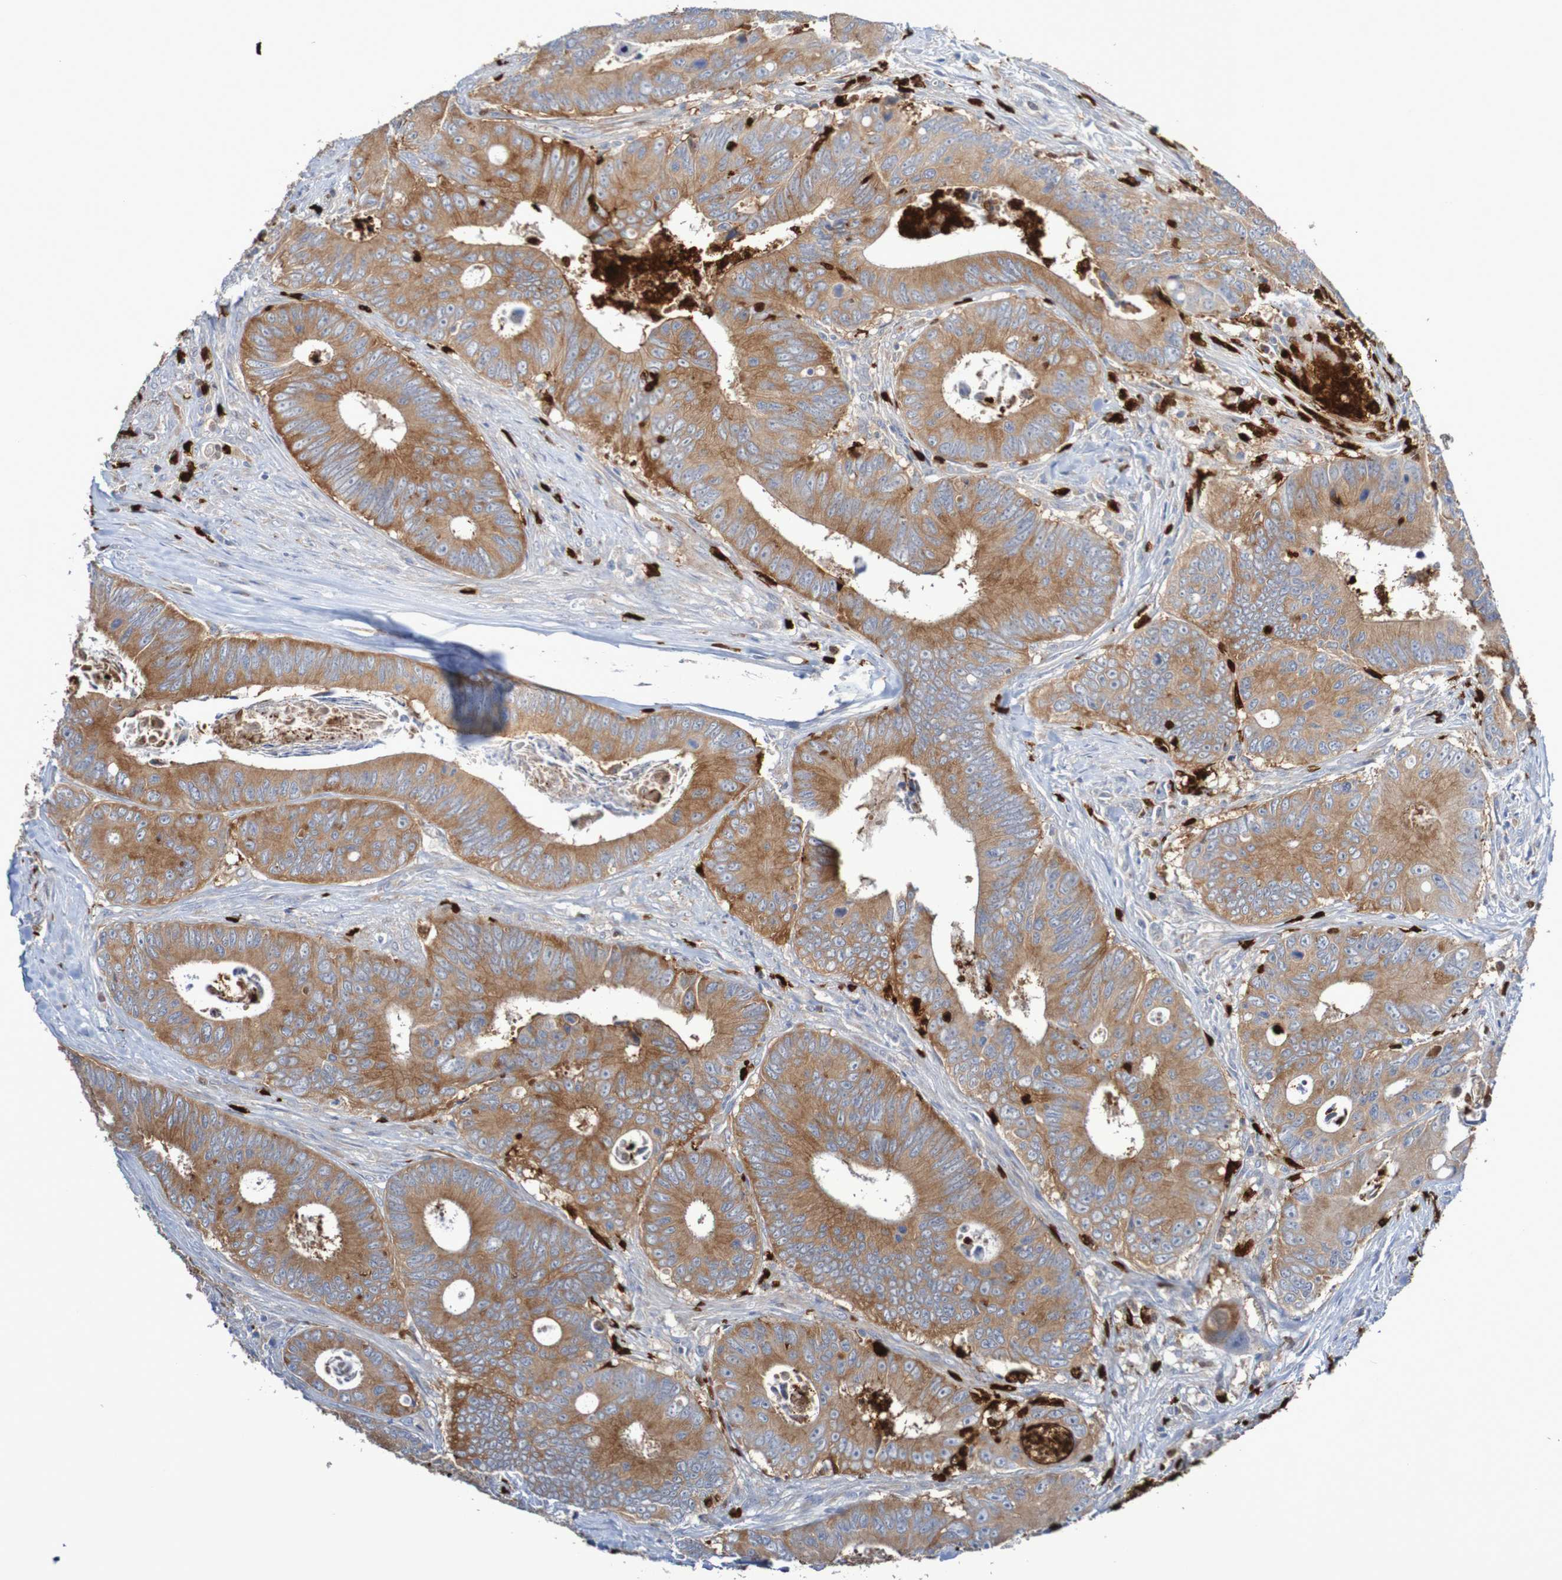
{"staining": {"intensity": "moderate", "quantity": ">75%", "location": "cytoplasmic/membranous"}, "tissue": "colorectal cancer", "cell_type": "Tumor cells", "image_type": "cancer", "snomed": [{"axis": "morphology", "description": "Inflammation, NOS"}, {"axis": "morphology", "description": "Adenocarcinoma, NOS"}, {"axis": "topography", "description": "Colon"}], "caption": "Moderate cytoplasmic/membranous protein expression is appreciated in approximately >75% of tumor cells in adenocarcinoma (colorectal).", "gene": "PARP4", "patient": {"sex": "male", "age": 72}}